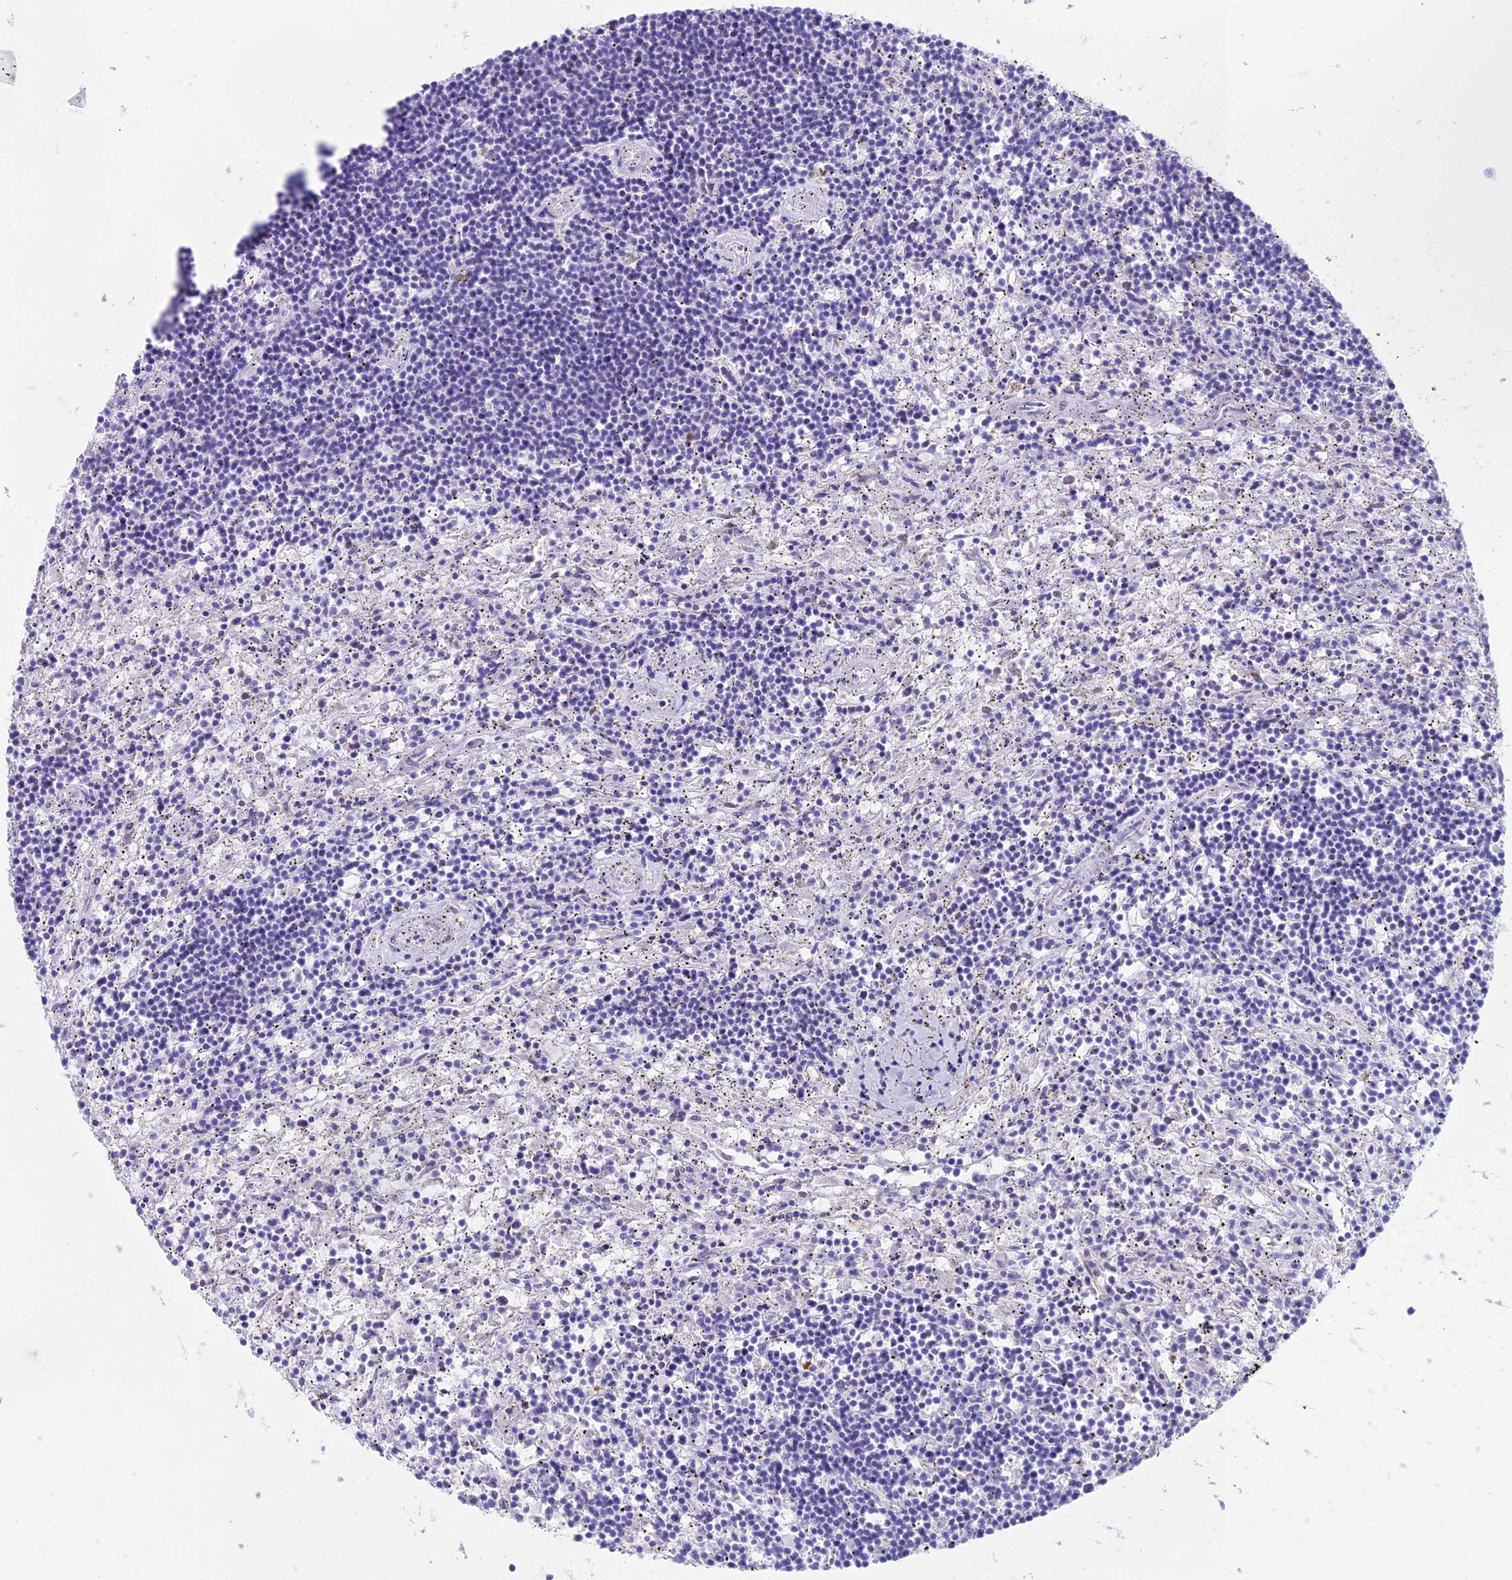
{"staining": {"intensity": "negative", "quantity": "none", "location": "none"}, "tissue": "lymphoma", "cell_type": "Tumor cells", "image_type": "cancer", "snomed": [{"axis": "morphology", "description": "Malignant lymphoma, non-Hodgkin's type, Low grade"}, {"axis": "topography", "description": "Spleen"}], "caption": "The photomicrograph reveals no significant staining in tumor cells of malignant lymphoma, non-Hodgkin's type (low-grade).", "gene": "CC2D2A", "patient": {"sex": "male", "age": 76}}